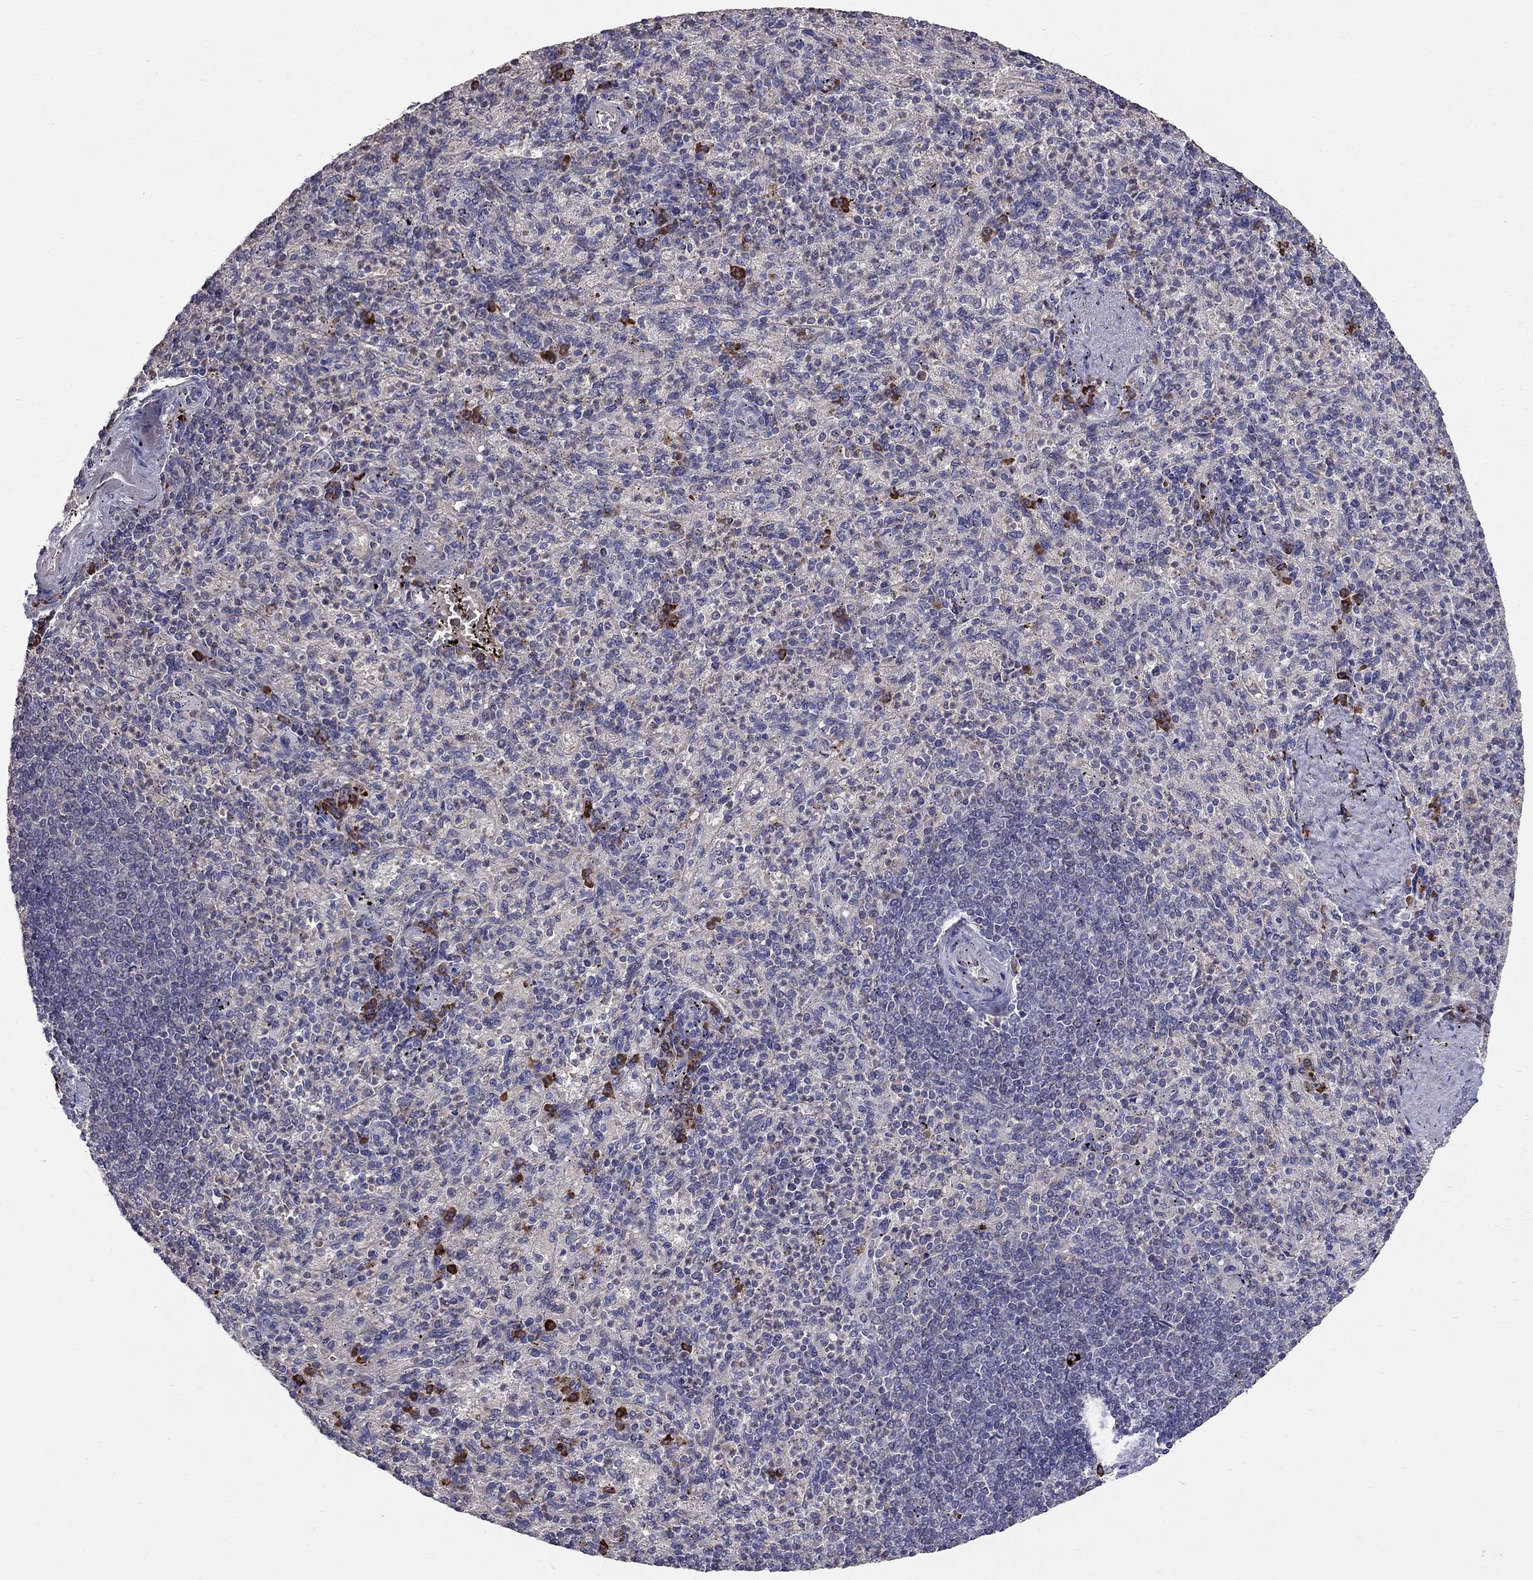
{"staining": {"intensity": "strong", "quantity": "<25%", "location": "cytoplasmic/membranous"}, "tissue": "spleen", "cell_type": "Cells in red pulp", "image_type": "normal", "snomed": [{"axis": "morphology", "description": "Normal tissue, NOS"}, {"axis": "topography", "description": "Spleen"}], "caption": "Protein staining of benign spleen shows strong cytoplasmic/membranous positivity in about <25% of cells in red pulp.", "gene": "PIK3CG", "patient": {"sex": "female", "age": 74}}